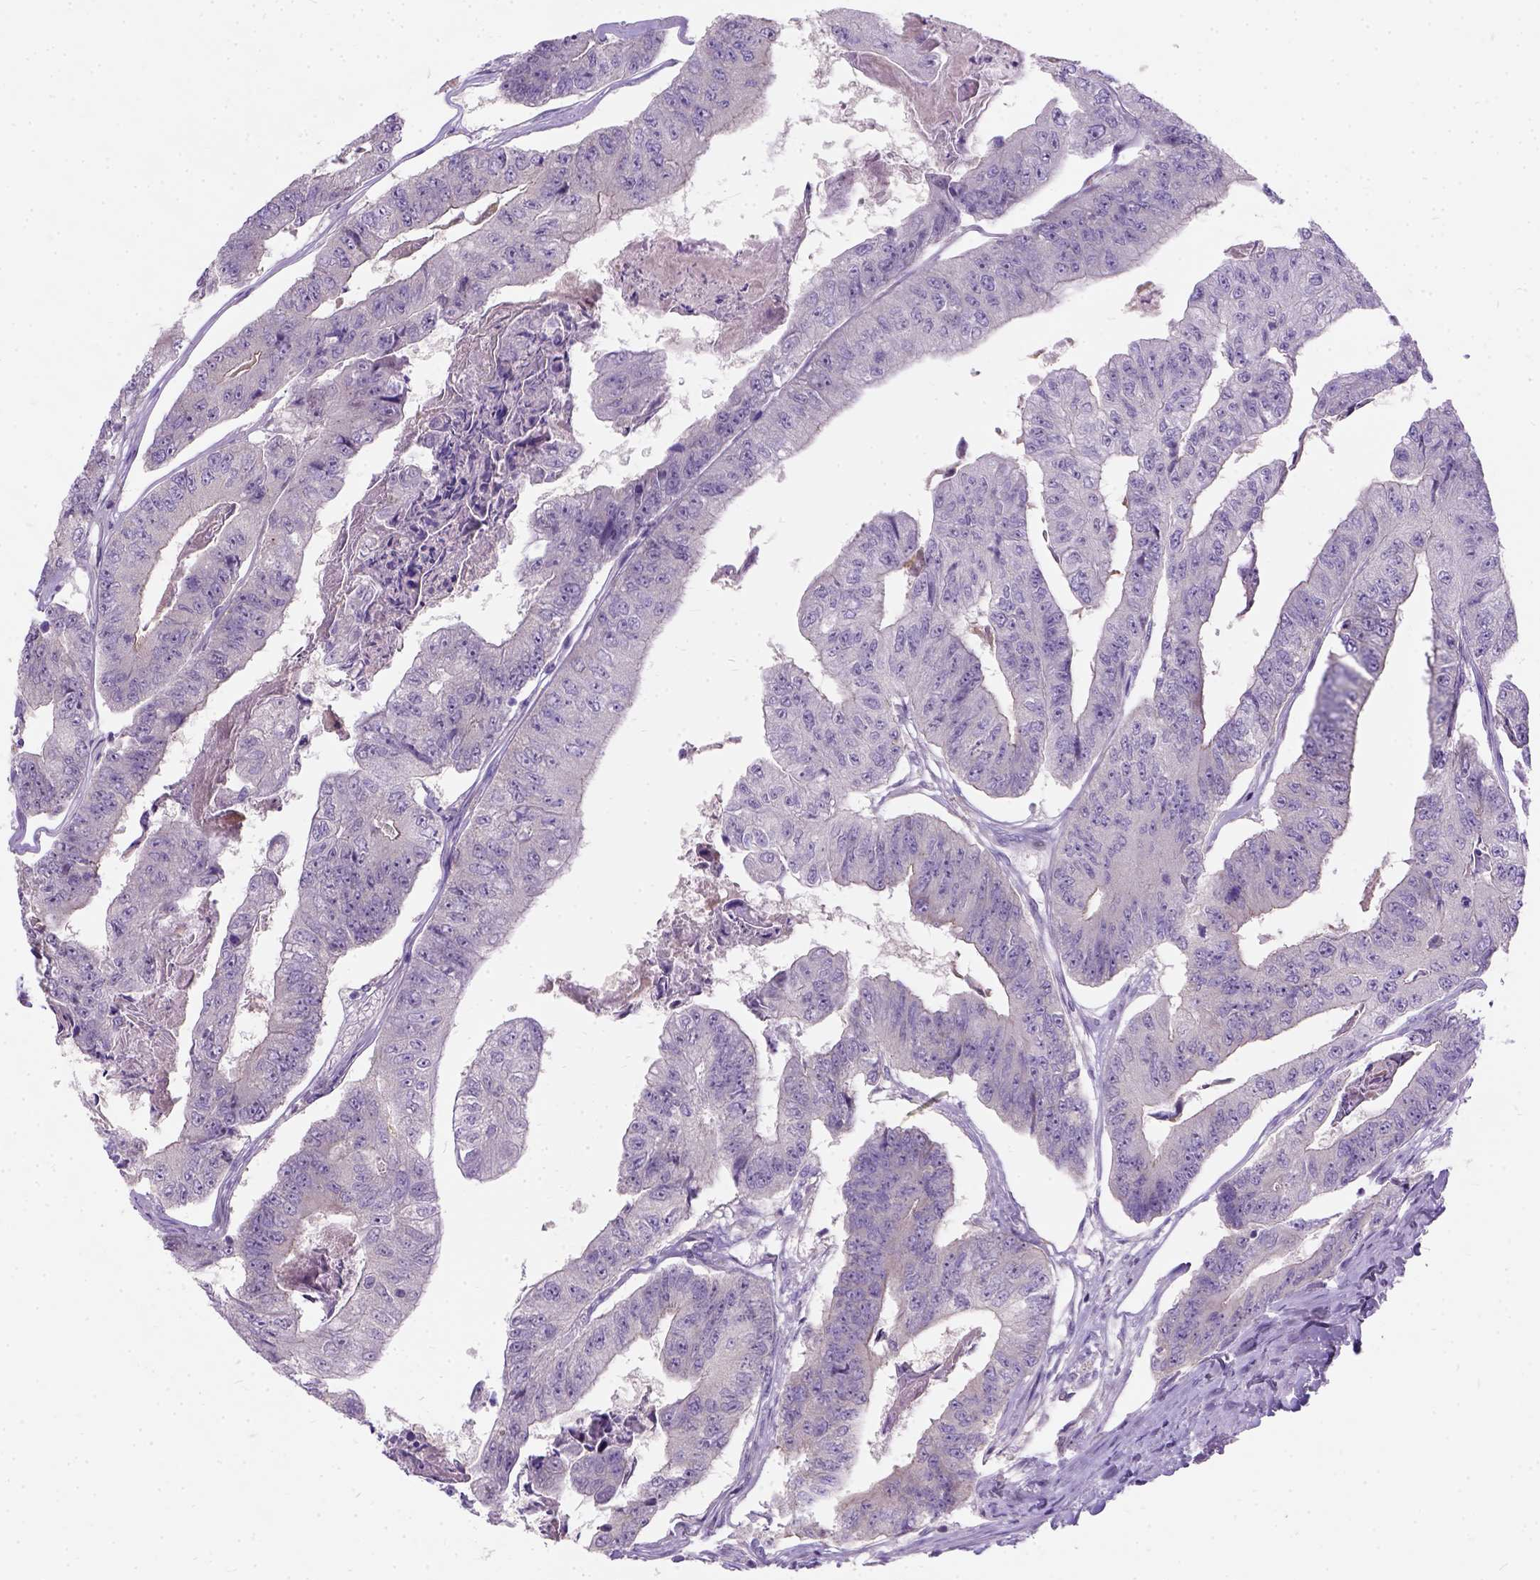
{"staining": {"intensity": "negative", "quantity": "none", "location": "none"}, "tissue": "colorectal cancer", "cell_type": "Tumor cells", "image_type": "cancer", "snomed": [{"axis": "morphology", "description": "Adenocarcinoma, NOS"}, {"axis": "topography", "description": "Colon"}], "caption": "An immunohistochemistry (IHC) micrograph of colorectal adenocarcinoma is shown. There is no staining in tumor cells of colorectal adenocarcinoma.", "gene": "C20orf144", "patient": {"sex": "female", "age": 67}}